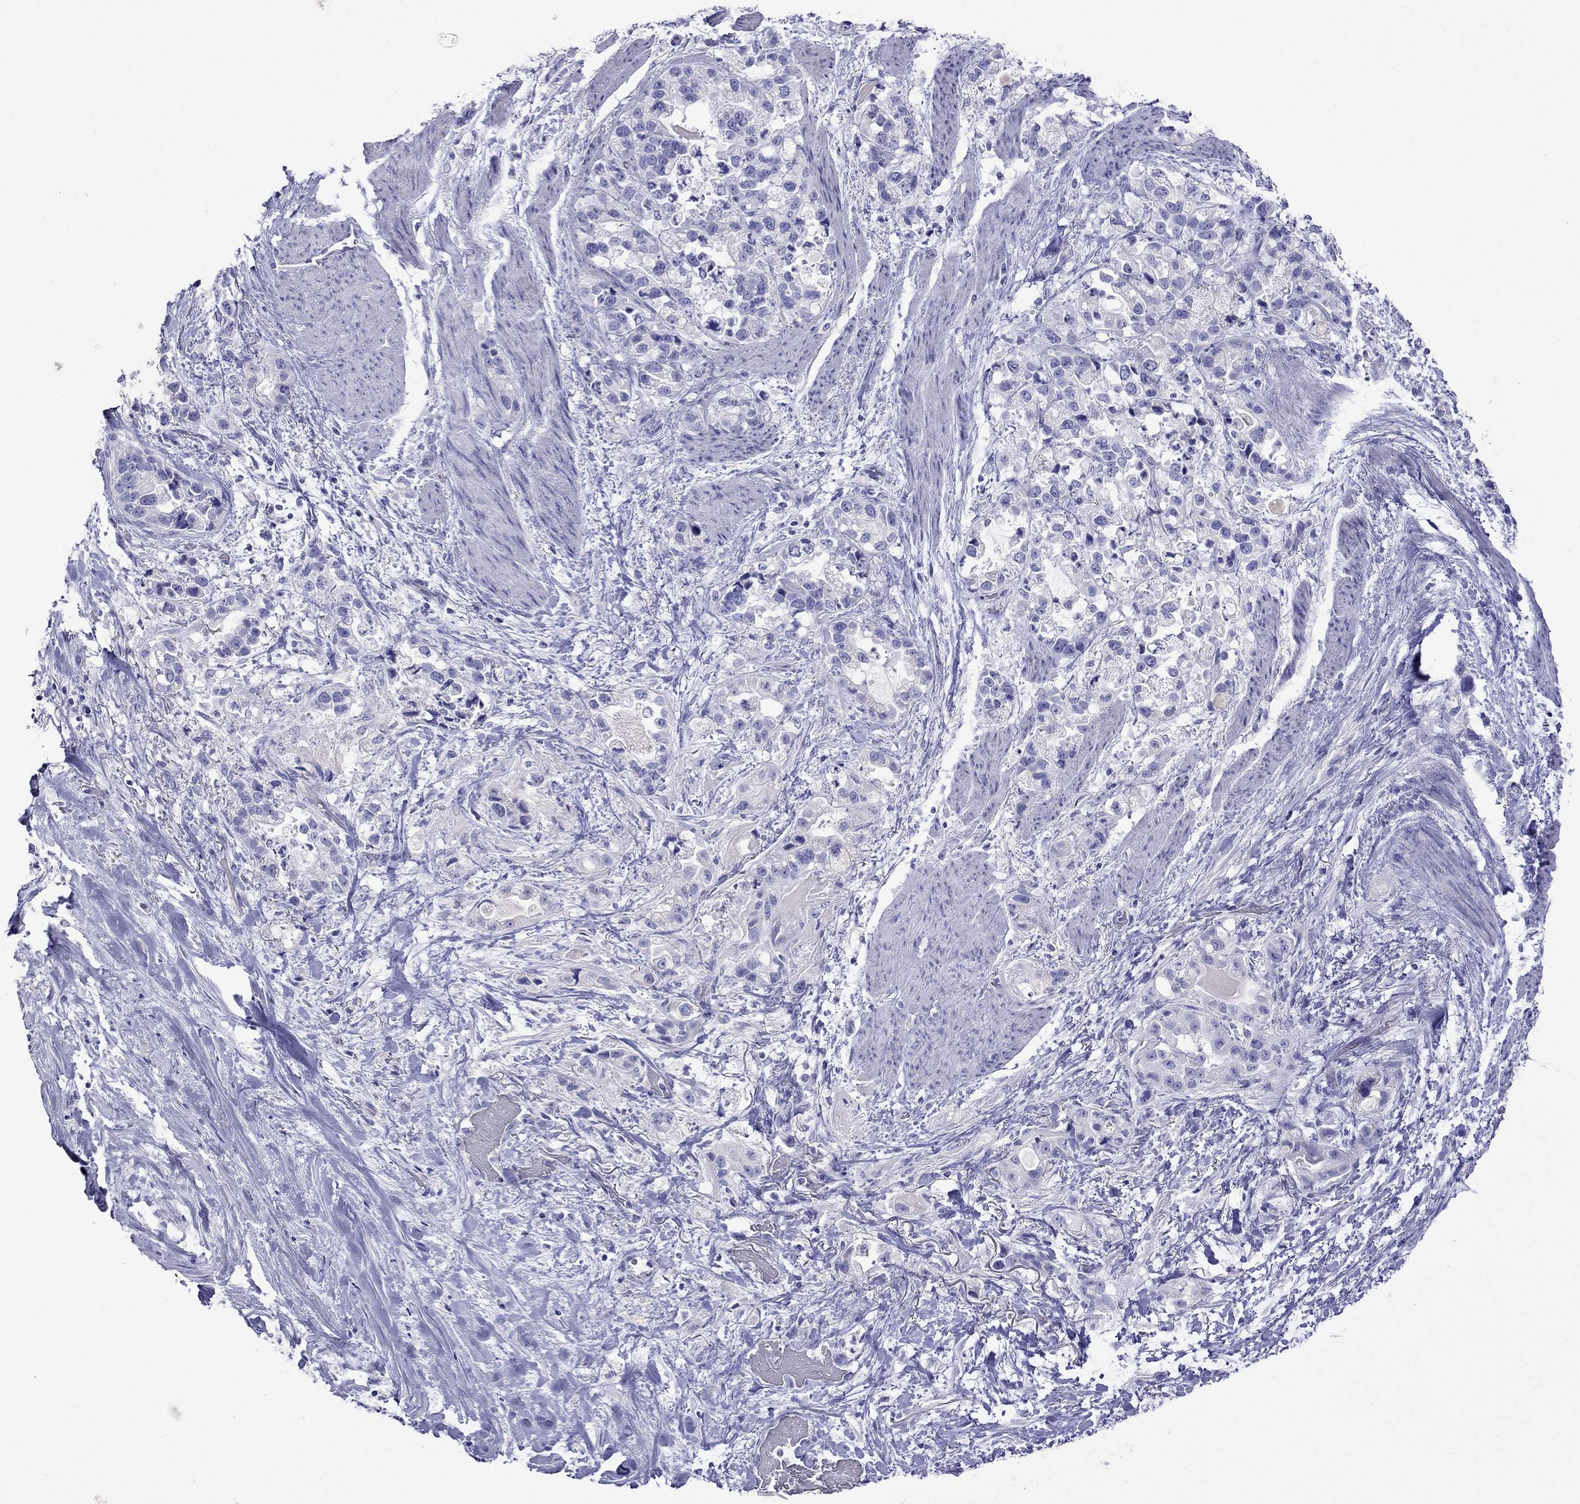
{"staining": {"intensity": "negative", "quantity": "none", "location": "none"}, "tissue": "stomach cancer", "cell_type": "Tumor cells", "image_type": "cancer", "snomed": [{"axis": "morphology", "description": "Adenocarcinoma, NOS"}, {"axis": "topography", "description": "Stomach"}], "caption": "IHC photomicrograph of neoplastic tissue: human stomach adenocarcinoma stained with DAB (3,3'-diaminobenzidine) exhibits no significant protein expression in tumor cells.", "gene": "TDRD1", "patient": {"sex": "male", "age": 59}}